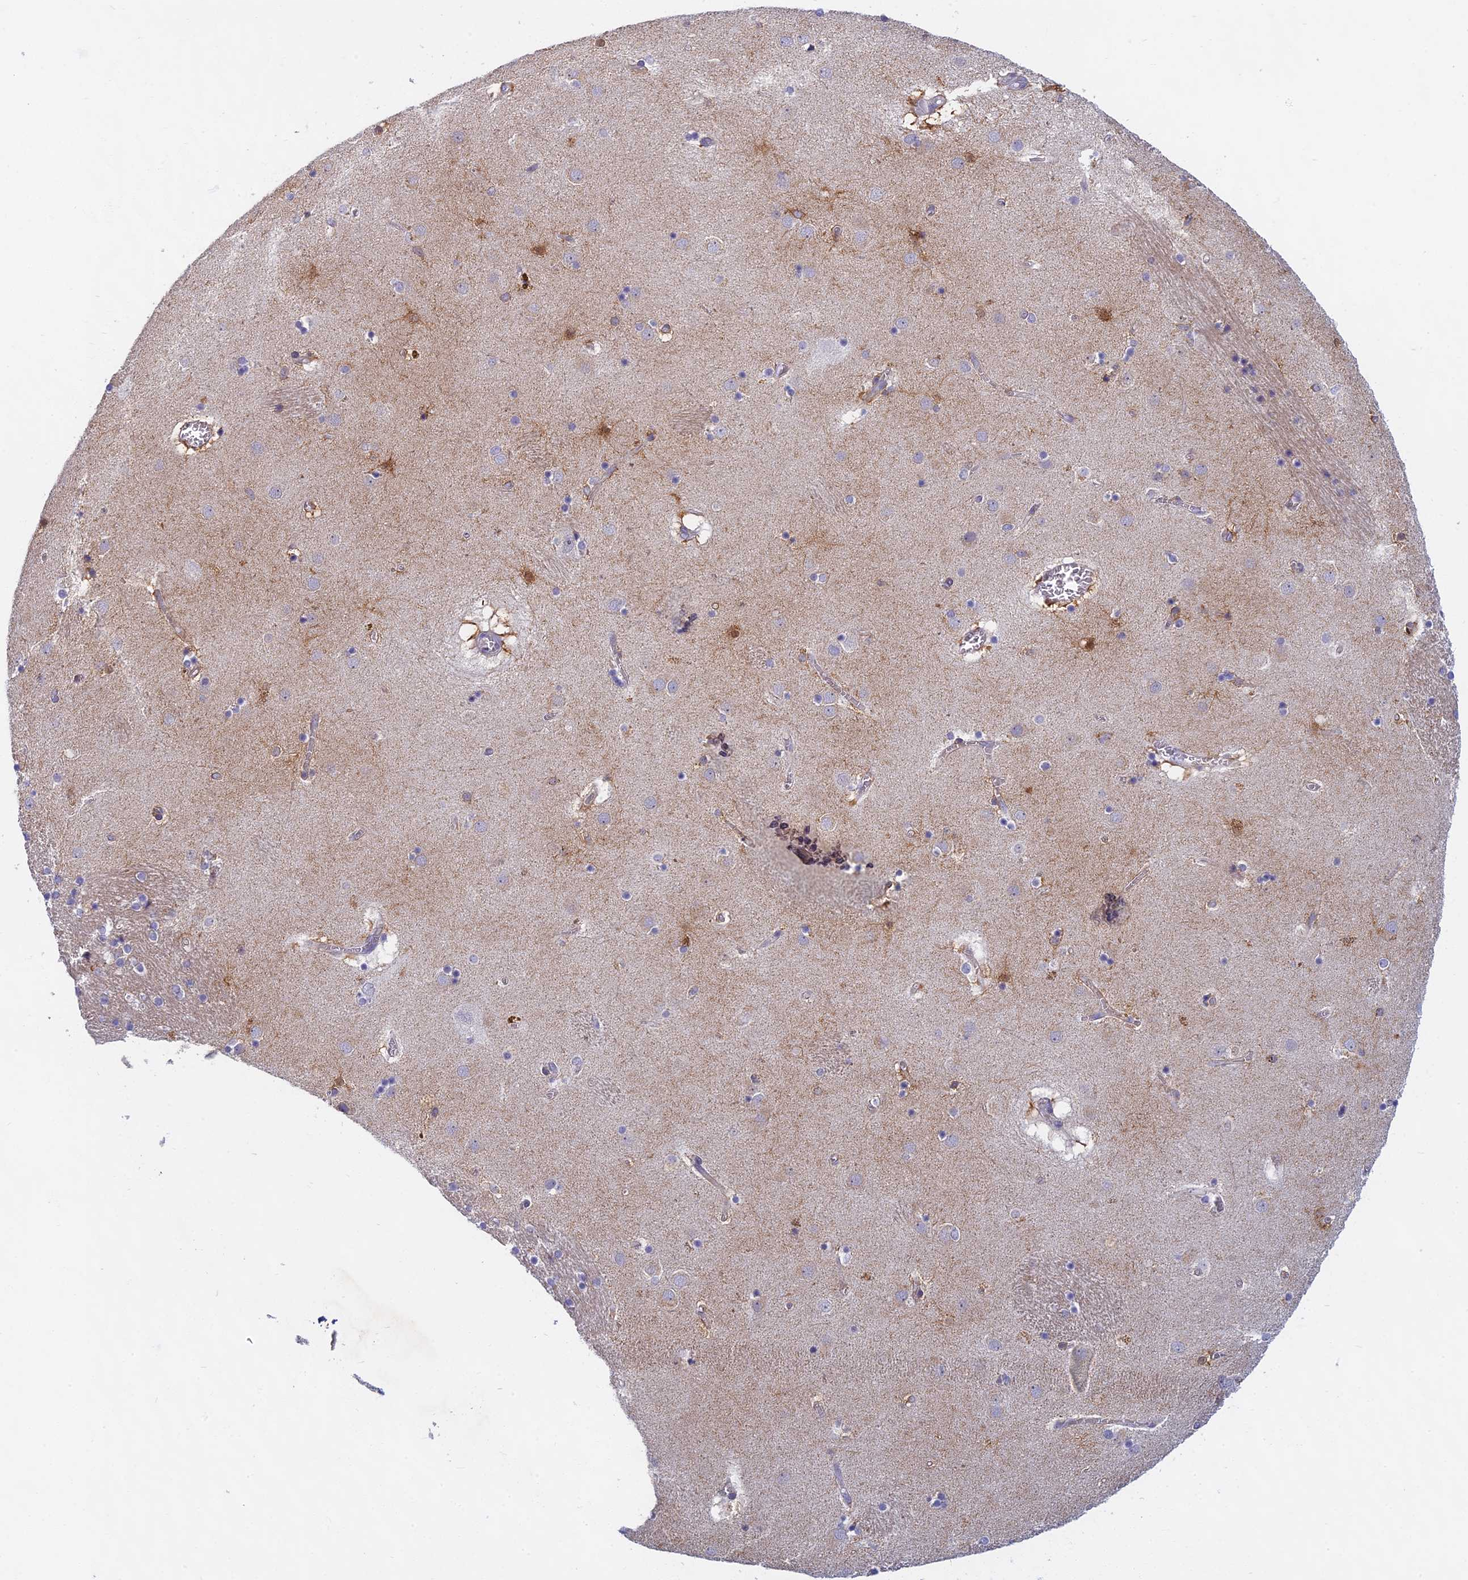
{"staining": {"intensity": "negative", "quantity": "none", "location": "none"}, "tissue": "caudate", "cell_type": "Glial cells", "image_type": "normal", "snomed": [{"axis": "morphology", "description": "Normal tissue, NOS"}, {"axis": "topography", "description": "Lateral ventricle wall"}], "caption": "High power microscopy image of an IHC histopathology image of normal caudate, revealing no significant positivity in glial cells.", "gene": "DDX51", "patient": {"sex": "male", "age": 70}}